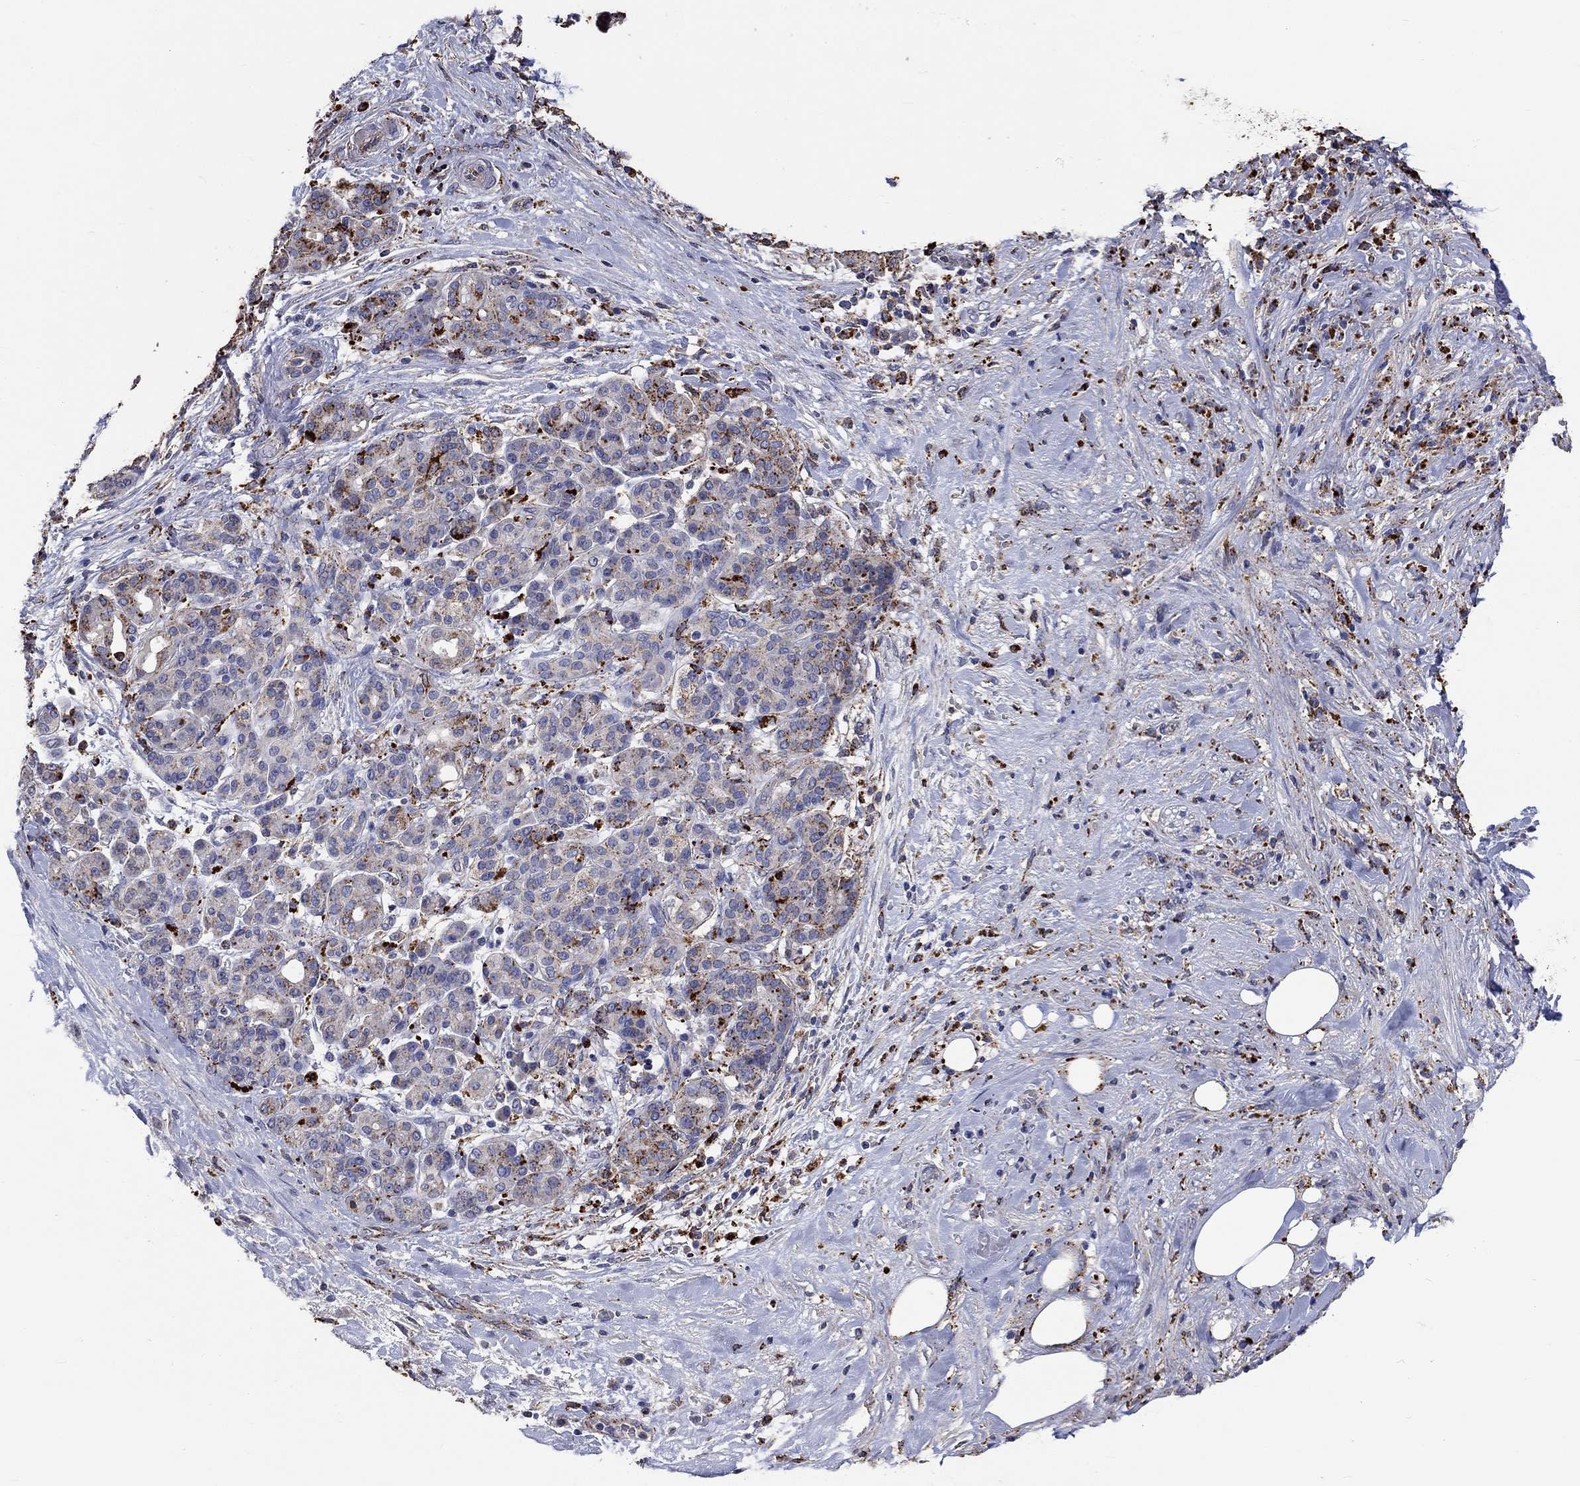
{"staining": {"intensity": "strong", "quantity": "<25%", "location": "cytoplasmic/membranous"}, "tissue": "pancreatic cancer", "cell_type": "Tumor cells", "image_type": "cancer", "snomed": [{"axis": "morphology", "description": "Adenocarcinoma, NOS"}, {"axis": "topography", "description": "Pancreas"}], "caption": "This is a histology image of immunohistochemistry (IHC) staining of adenocarcinoma (pancreatic), which shows strong positivity in the cytoplasmic/membranous of tumor cells.", "gene": "CTSB", "patient": {"sex": "male", "age": 44}}